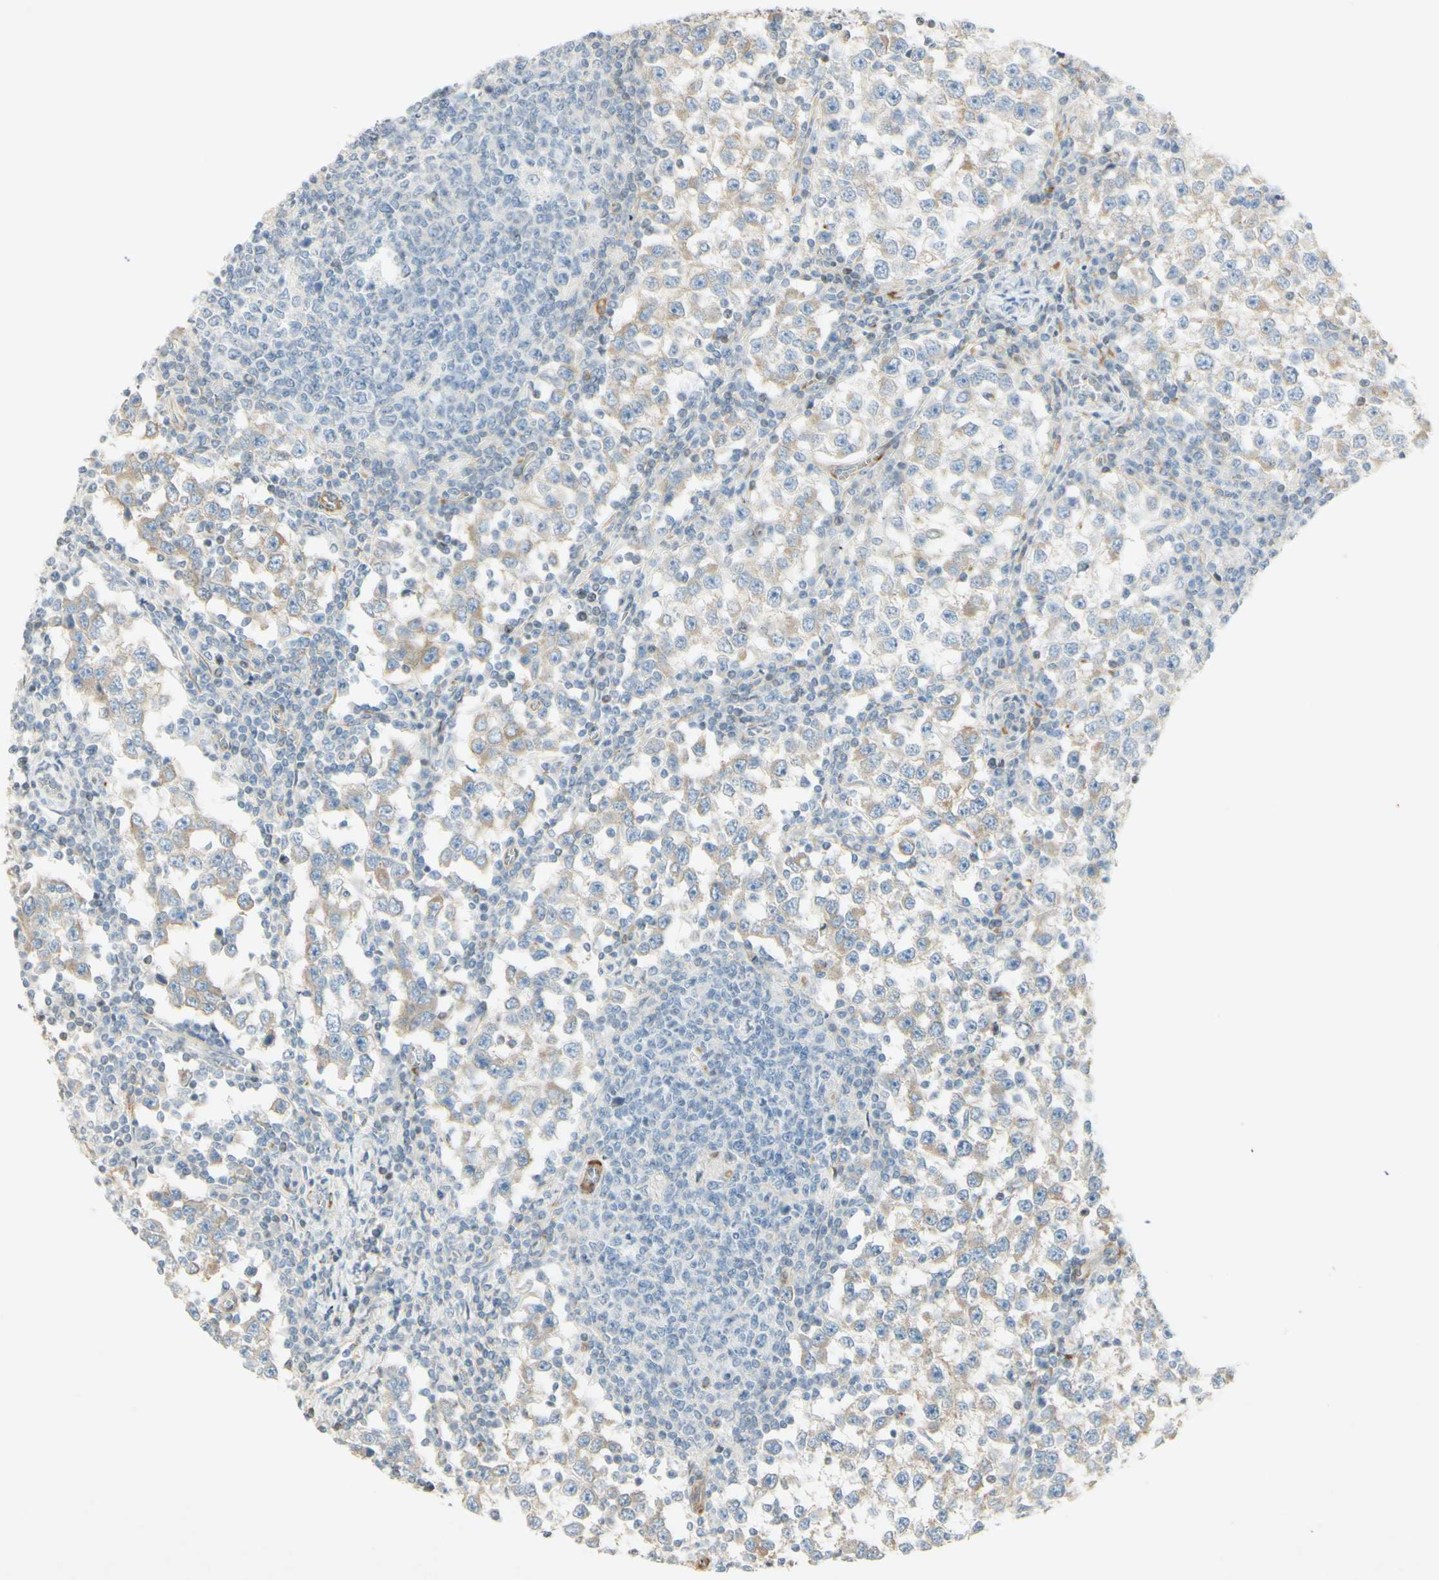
{"staining": {"intensity": "weak", "quantity": "25%-75%", "location": "cytoplasmic/membranous"}, "tissue": "testis cancer", "cell_type": "Tumor cells", "image_type": "cancer", "snomed": [{"axis": "morphology", "description": "Seminoma, NOS"}, {"axis": "topography", "description": "Testis"}], "caption": "Immunohistochemical staining of seminoma (testis) demonstrates low levels of weak cytoplasmic/membranous protein expression in about 25%-75% of tumor cells. (DAB IHC, brown staining for protein, blue staining for nuclei).", "gene": "MAP1B", "patient": {"sex": "male", "age": 65}}